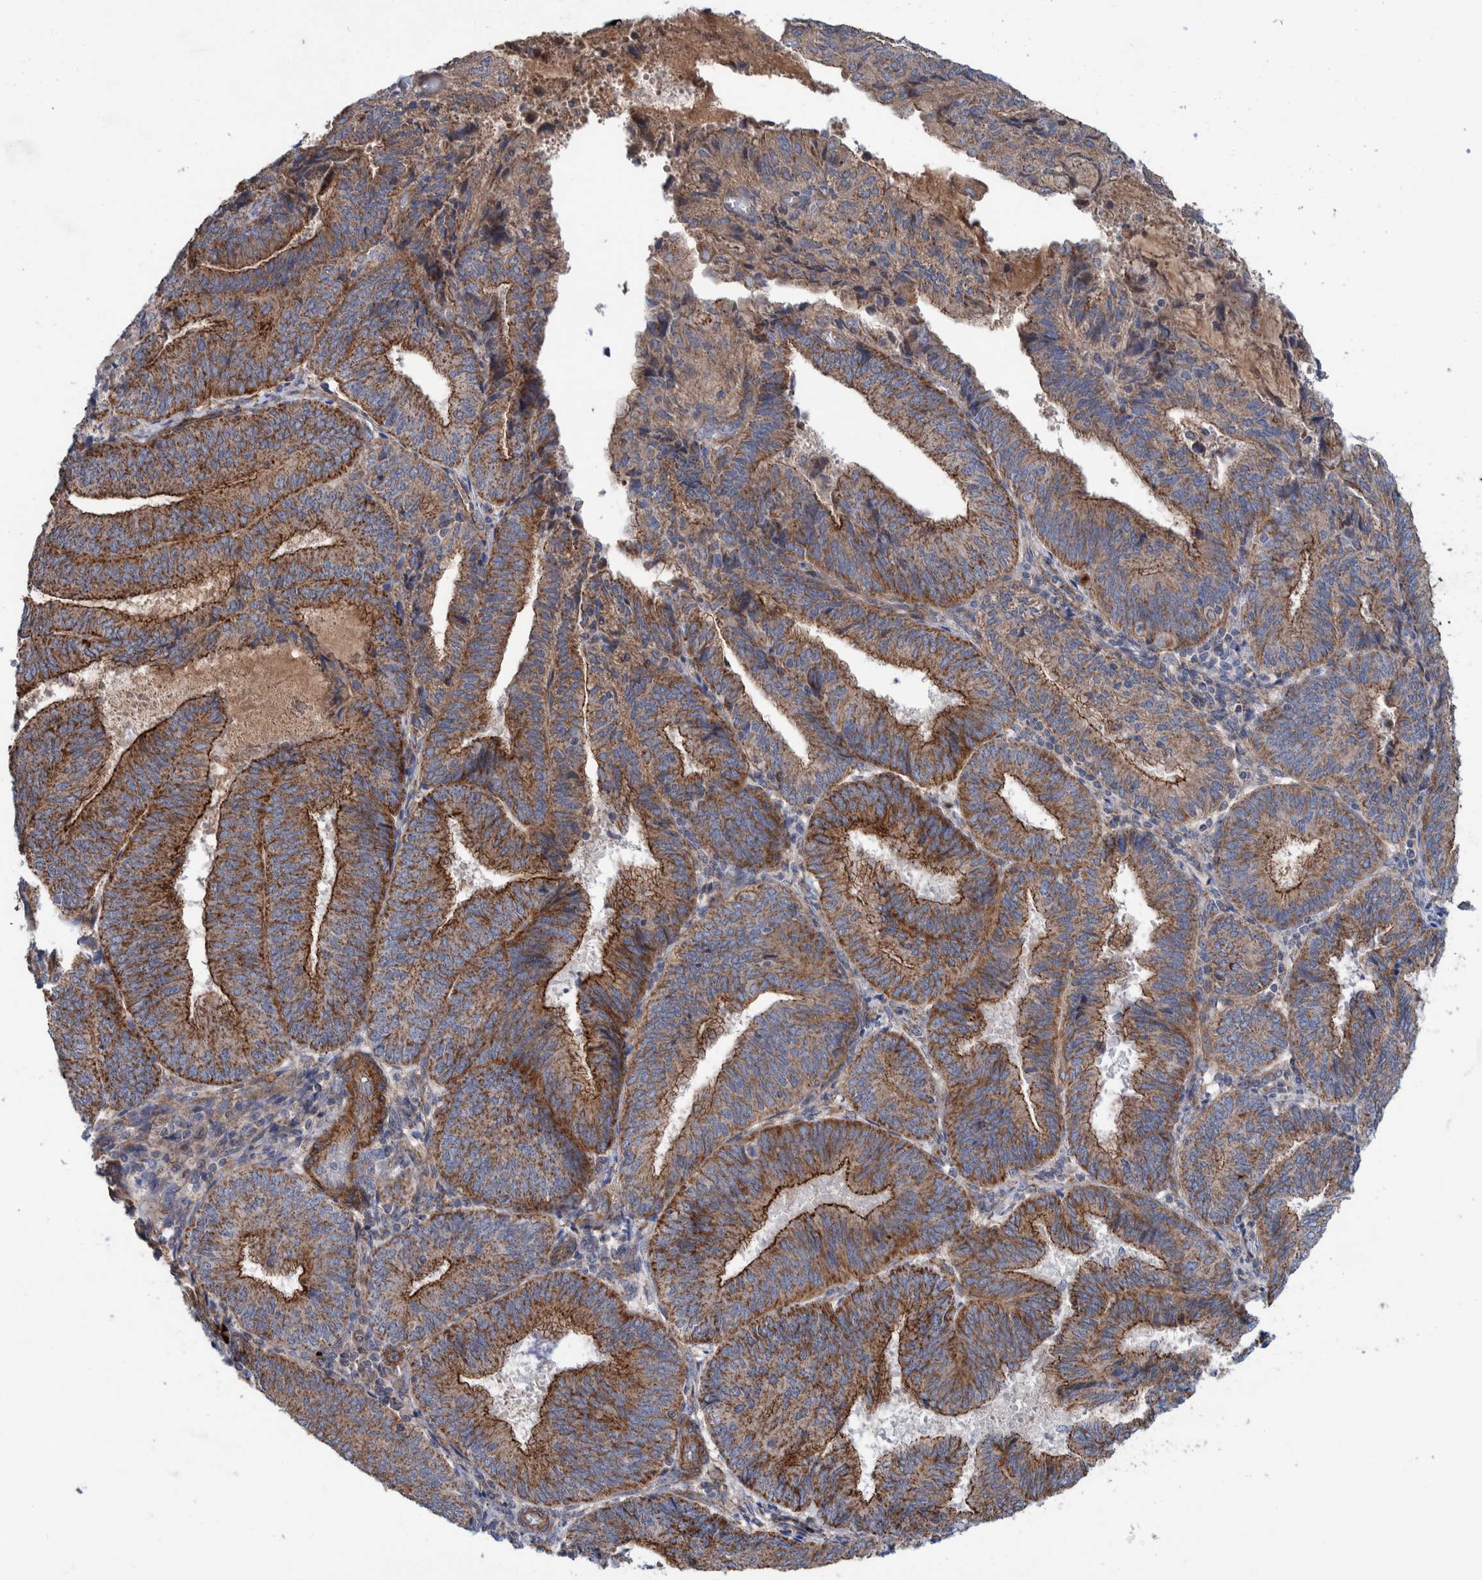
{"staining": {"intensity": "moderate", "quantity": ">75%", "location": "cytoplasmic/membranous"}, "tissue": "endometrial cancer", "cell_type": "Tumor cells", "image_type": "cancer", "snomed": [{"axis": "morphology", "description": "Adenocarcinoma, NOS"}, {"axis": "topography", "description": "Endometrium"}], "caption": "High-magnification brightfield microscopy of adenocarcinoma (endometrial) stained with DAB (brown) and counterstained with hematoxylin (blue). tumor cells exhibit moderate cytoplasmic/membranous positivity is seen in approximately>75% of cells. (DAB (3,3'-diaminobenzidine) IHC, brown staining for protein, blue staining for nuclei).", "gene": "SLC25A10", "patient": {"sex": "female", "age": 81}}